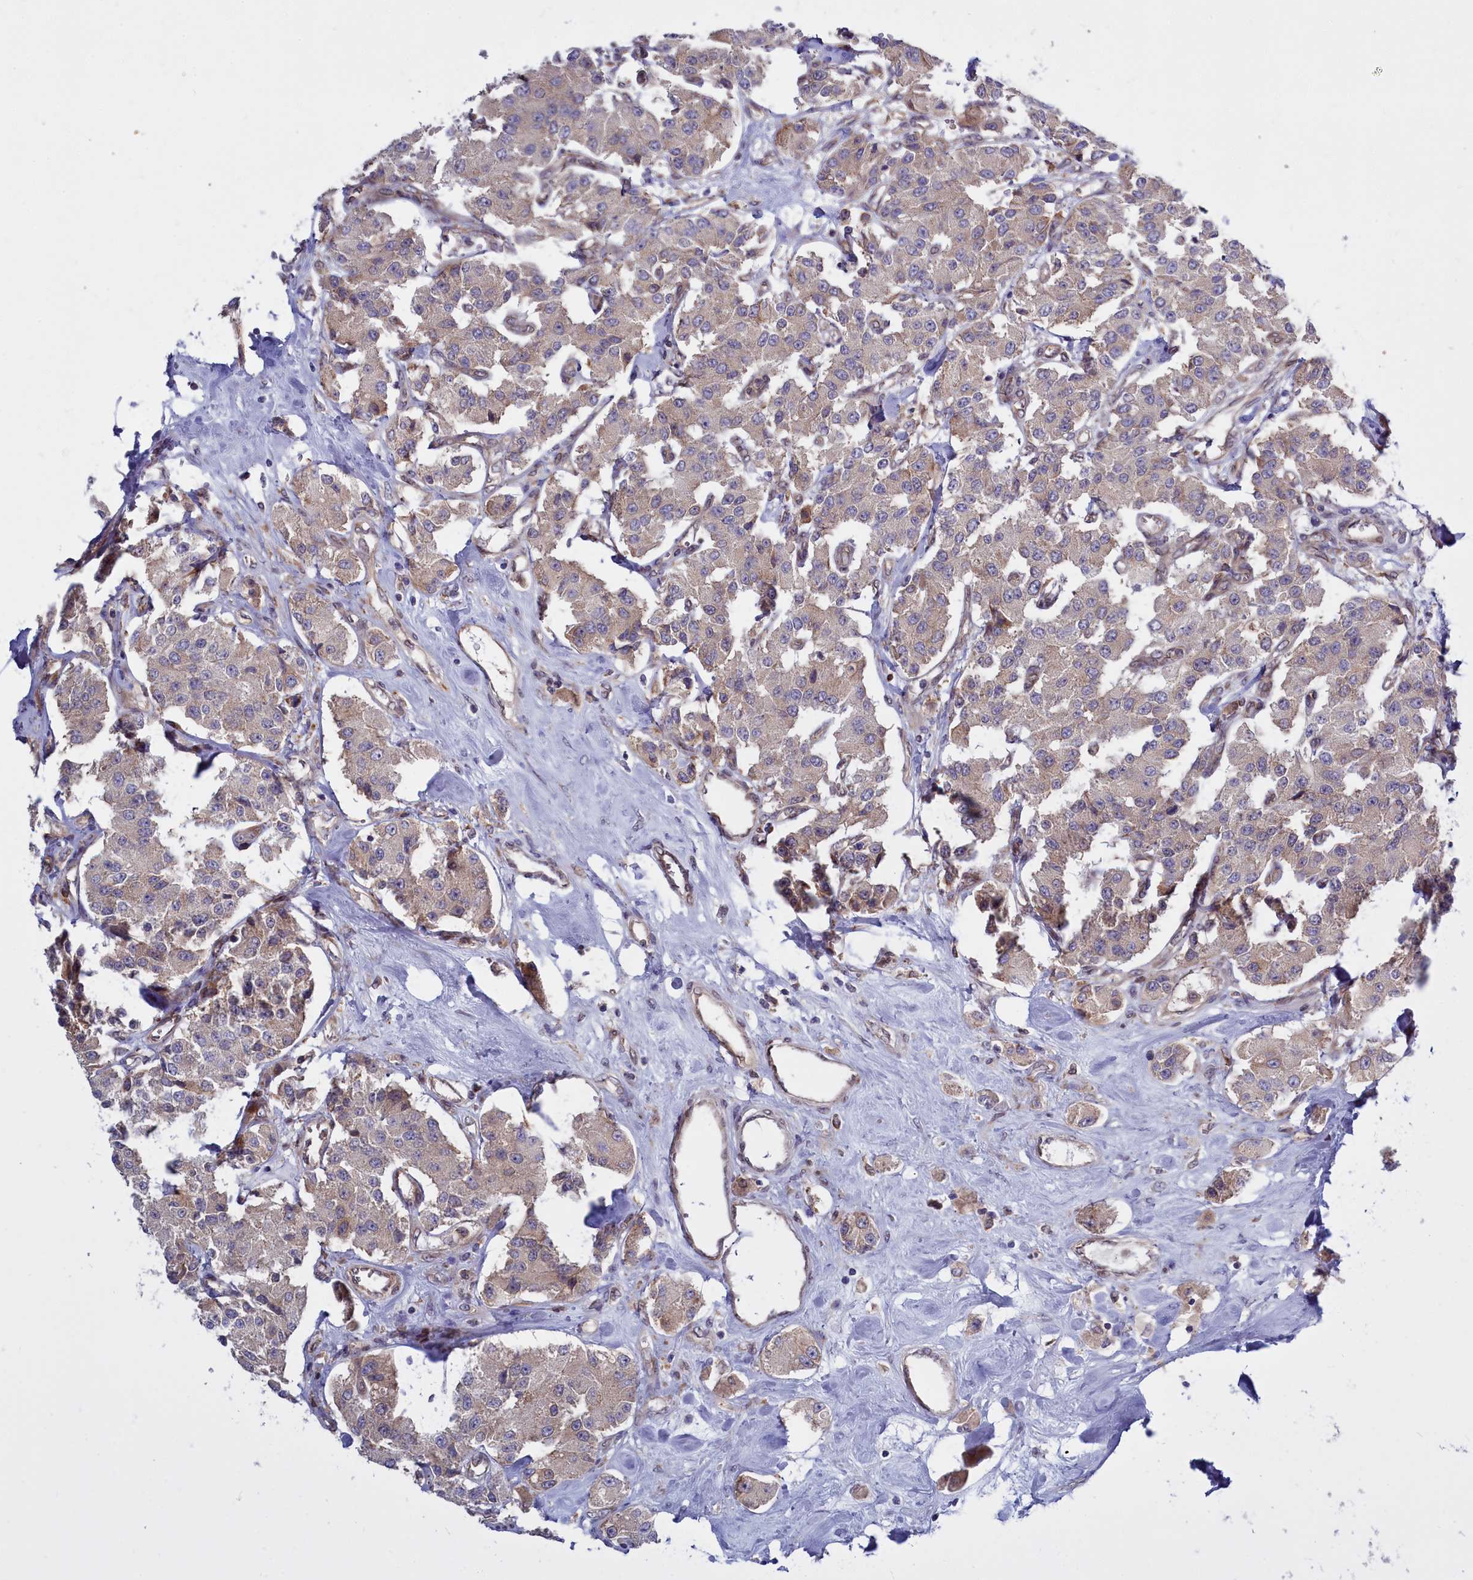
{"staining": {"intensity": "weak", "quantity": "<25%", "location": "cytoplasmic/membranous"}, "tissue": "carcinoid", "cell_type": "Tumor cells", "image_type": "cancer", "snomed": [{"axis": "morphology", "description": "Carcinoid, malignant, NOS"}, {"axis": "topography", "description": "Pancreas"}], "caption": "Image shows no significant protein staining in tumor cells of carcinoid.", "gene": "RAPGEF4", "patient": {"sex": "male", "age": 41}}